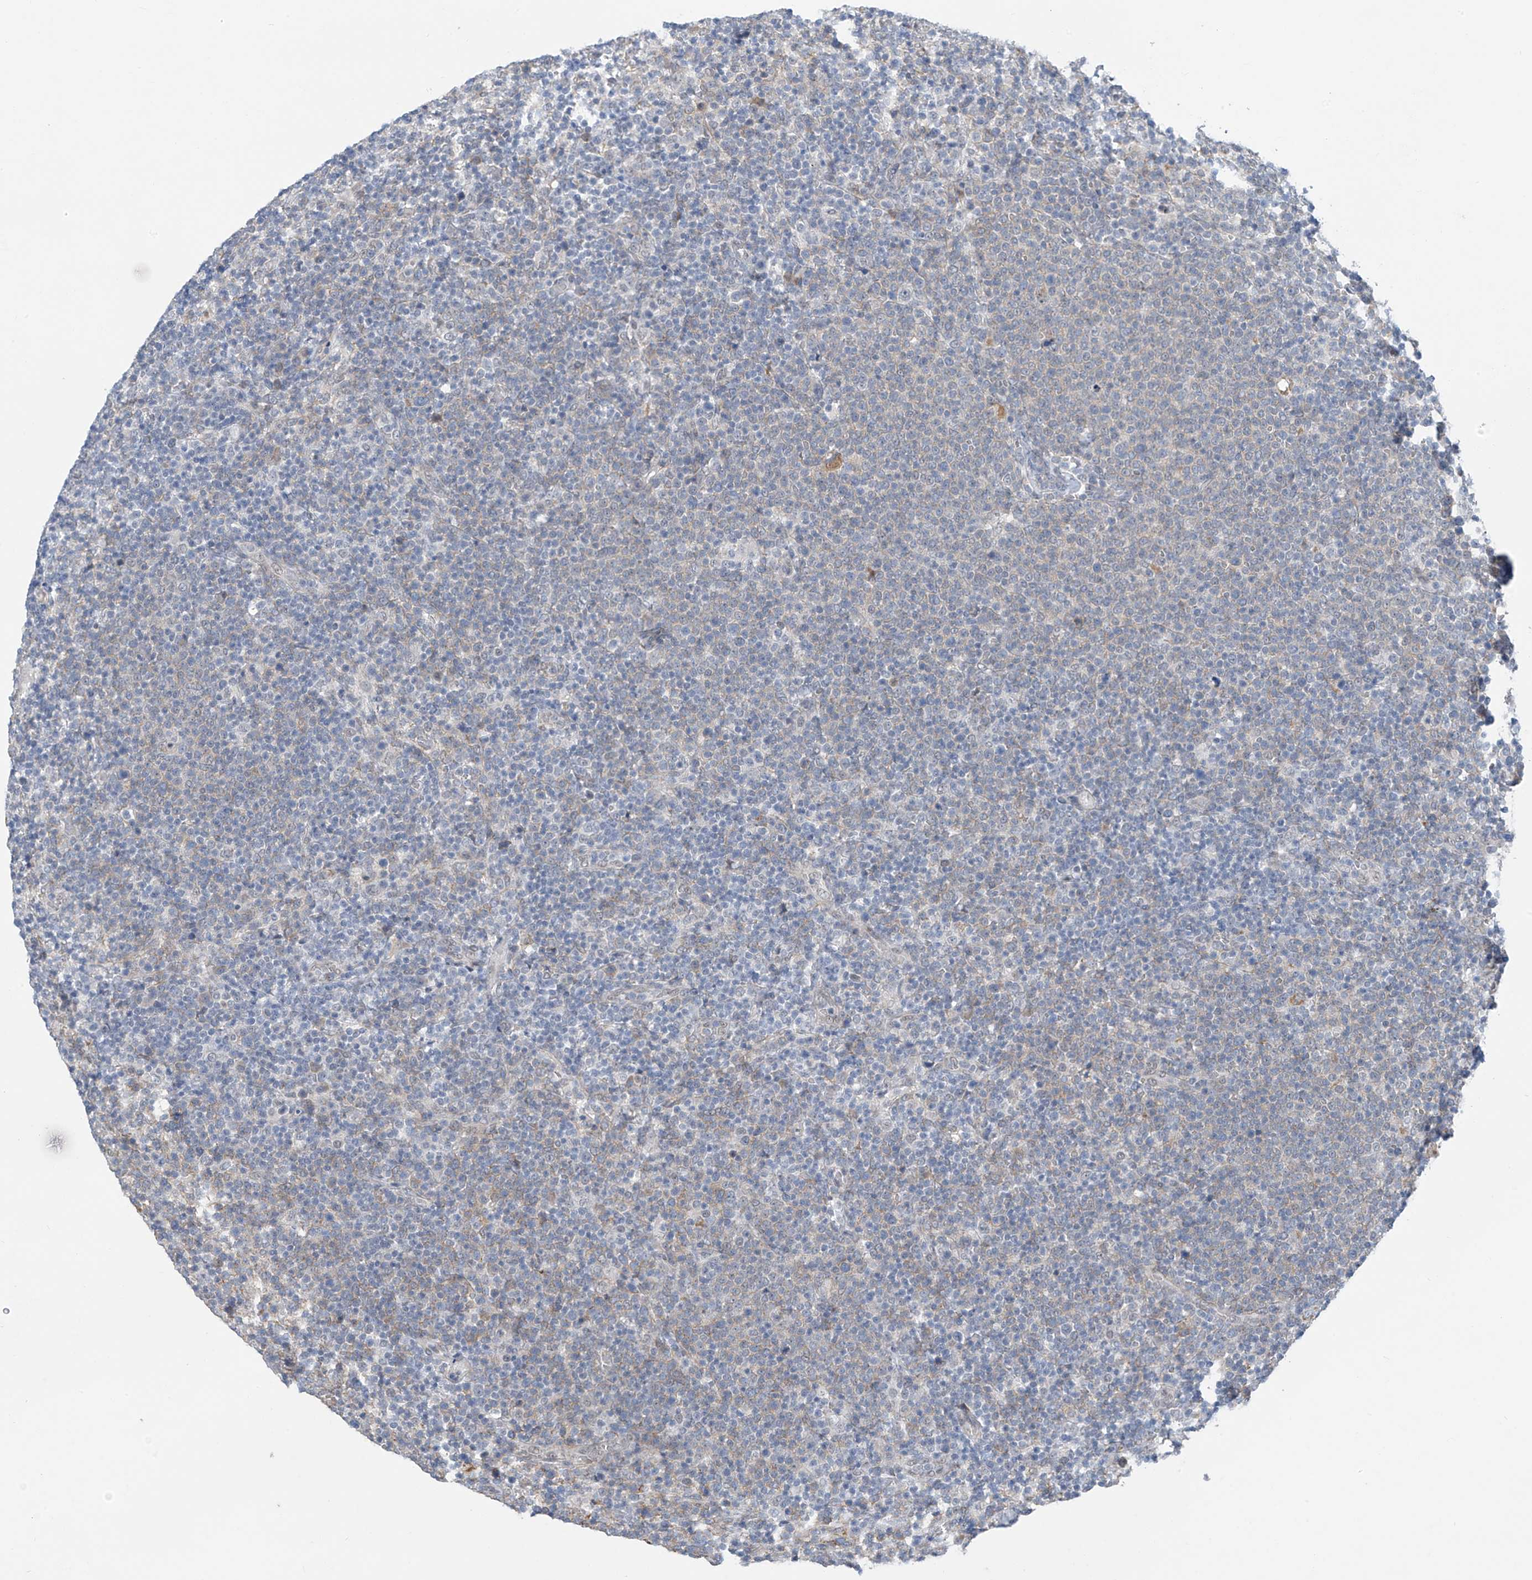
{"staining": {"intensity": "negative", "quantity": "none", "location": "none"}, "tissue": "lymphoma", "cell_type": "Tumor cells", "image_type": "cancer", "snomed": [{"axis": "morphology", "description": "Malignant lymphoma, non-Hodgkin's type, High grade"}, {"axis": "topography", "description": "Lymph node"}], "caption": "Immunohistochemistry (IHC) histopathology image of lymphoma stained for a protein (brown), which reveals no expression in tumor cells.", "gene": "CYP4V2", "patient": {"sex": "male", "age": 61}}